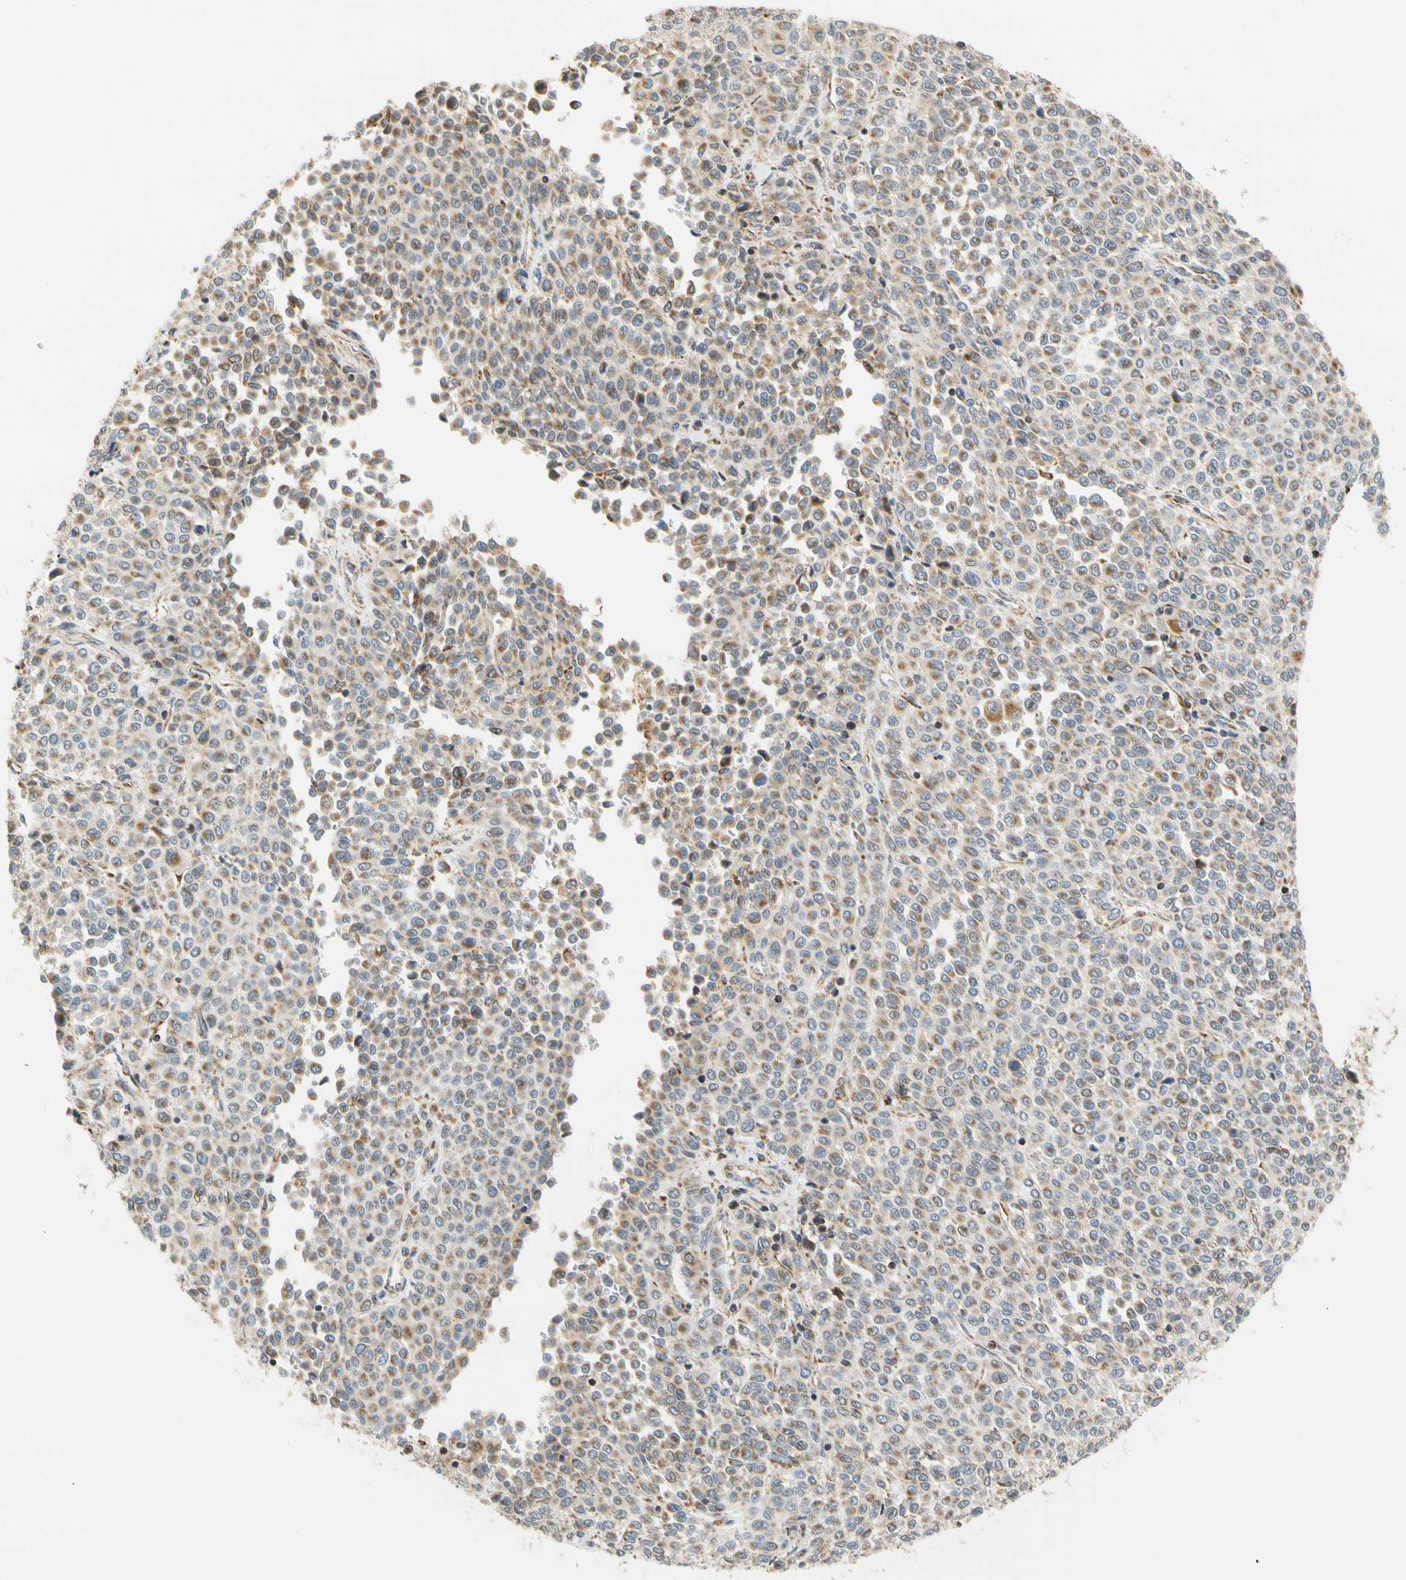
{"staining": {"intensity": "weak", "quantity": "25%-75%", "location": "cytoplasmic/membranous"}, "tissue": "melanoma", "cell_type": "Tumor cells", "image_type": "cancer", "snomed": [{"axis": "morphology", "description": "Malignant melanoma, Metastatic site"}, {"axis": "topography", "description": "Pancreas"}], "caption": "Protein expression analysis of malignant melanoma (metastatic site) demonstrates weak cytoplasmic/membranous positivity in about 25%-75% of tumor cells.", "gene": "SFXN3", "patient": {"sex": "female", "age": 30}}